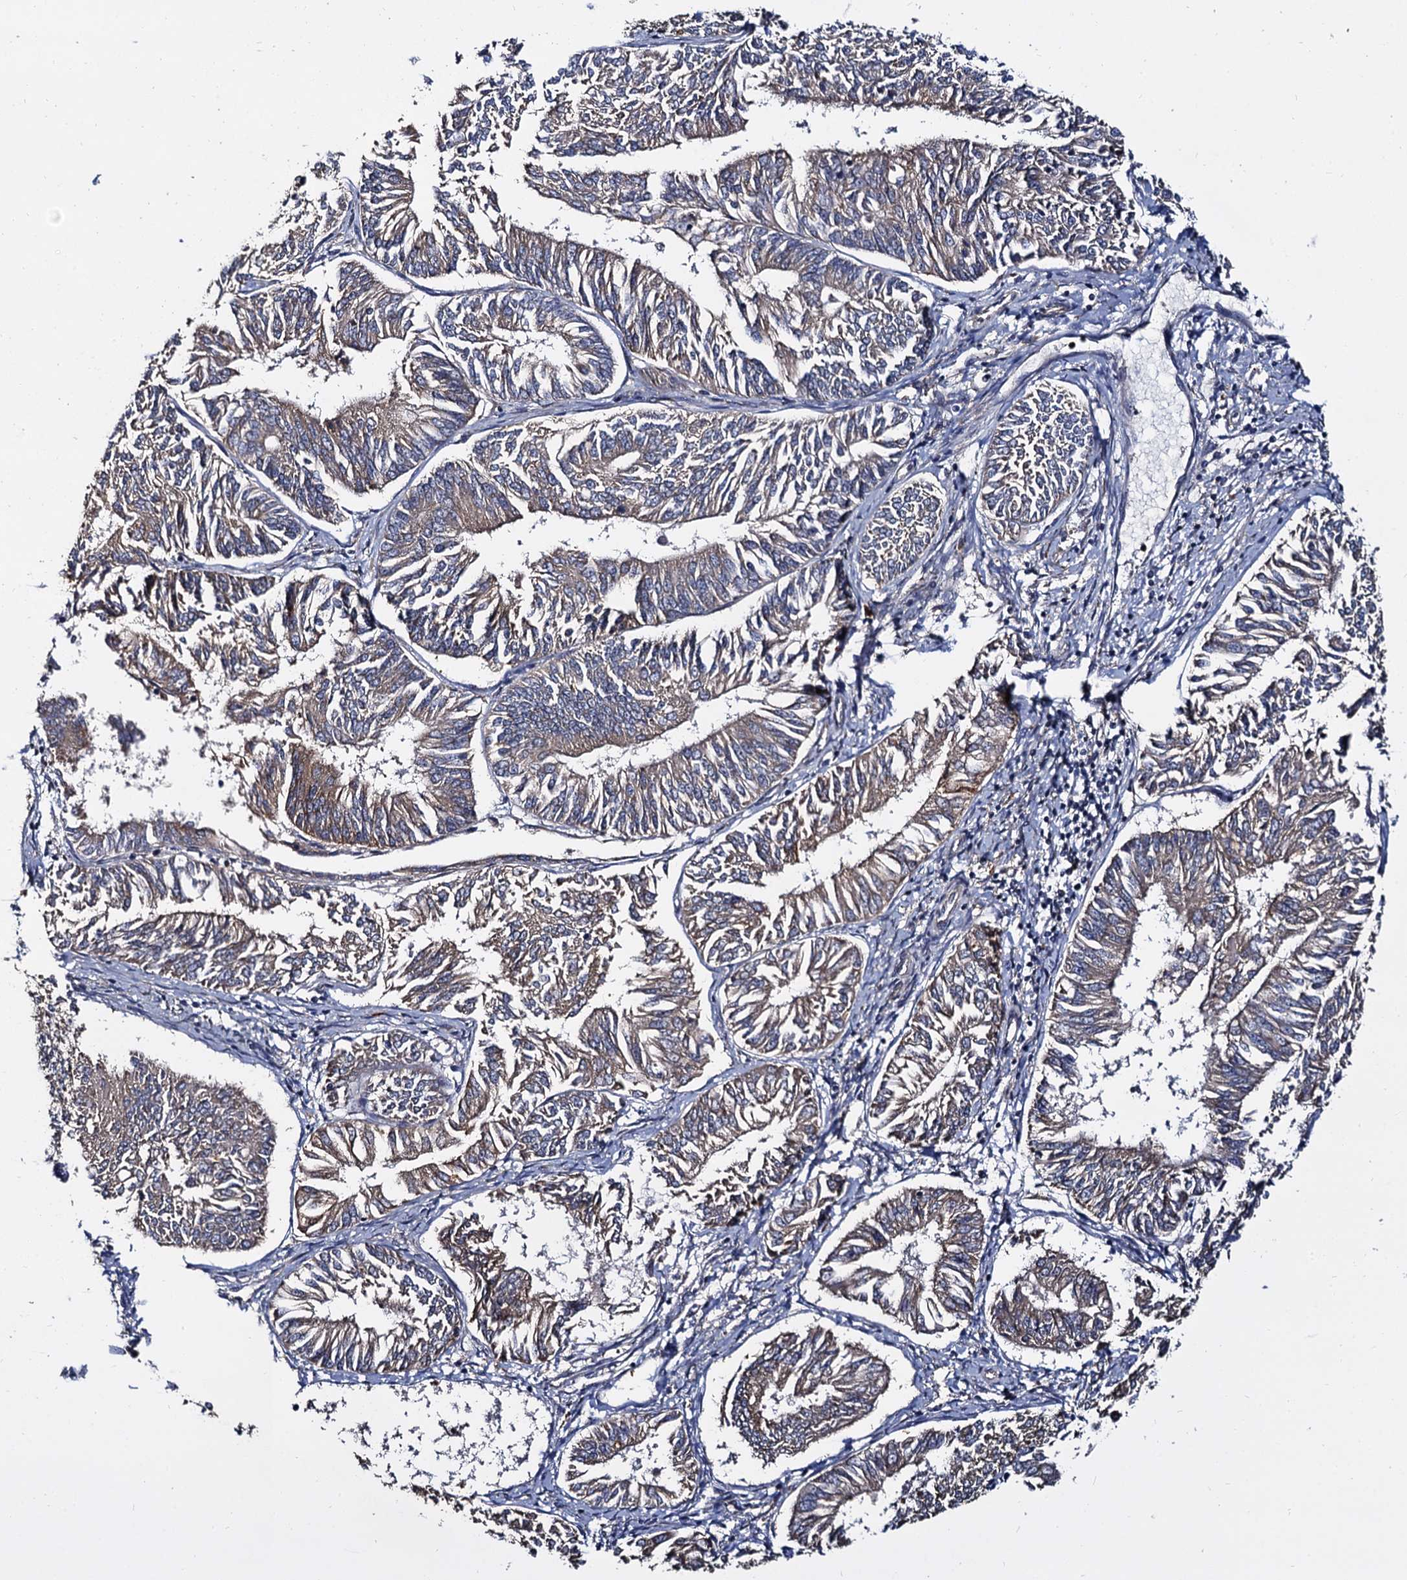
{"staining": {"intensity": "weak", "quantity": ">75%", "location": "cytoplasmic/membranous"}, "tissue": "endometrial cancer", "cell_type": "Tumor cells", "image_type": "cancer", "snomed": [{"axis": "morphology", "description": "Adenocarcinoma, NOS"}, {"axis": "topography", "description": "Endometrium"}], "caption": "A micrograph showing weak cytoplasmic/membranous staining in approximately >75% of tumor cells in endometrial cancer, as visualized by brown immunohistochemical staining.", "gene": "WWC3", "patient": {"sex": "female", "age": 58}}